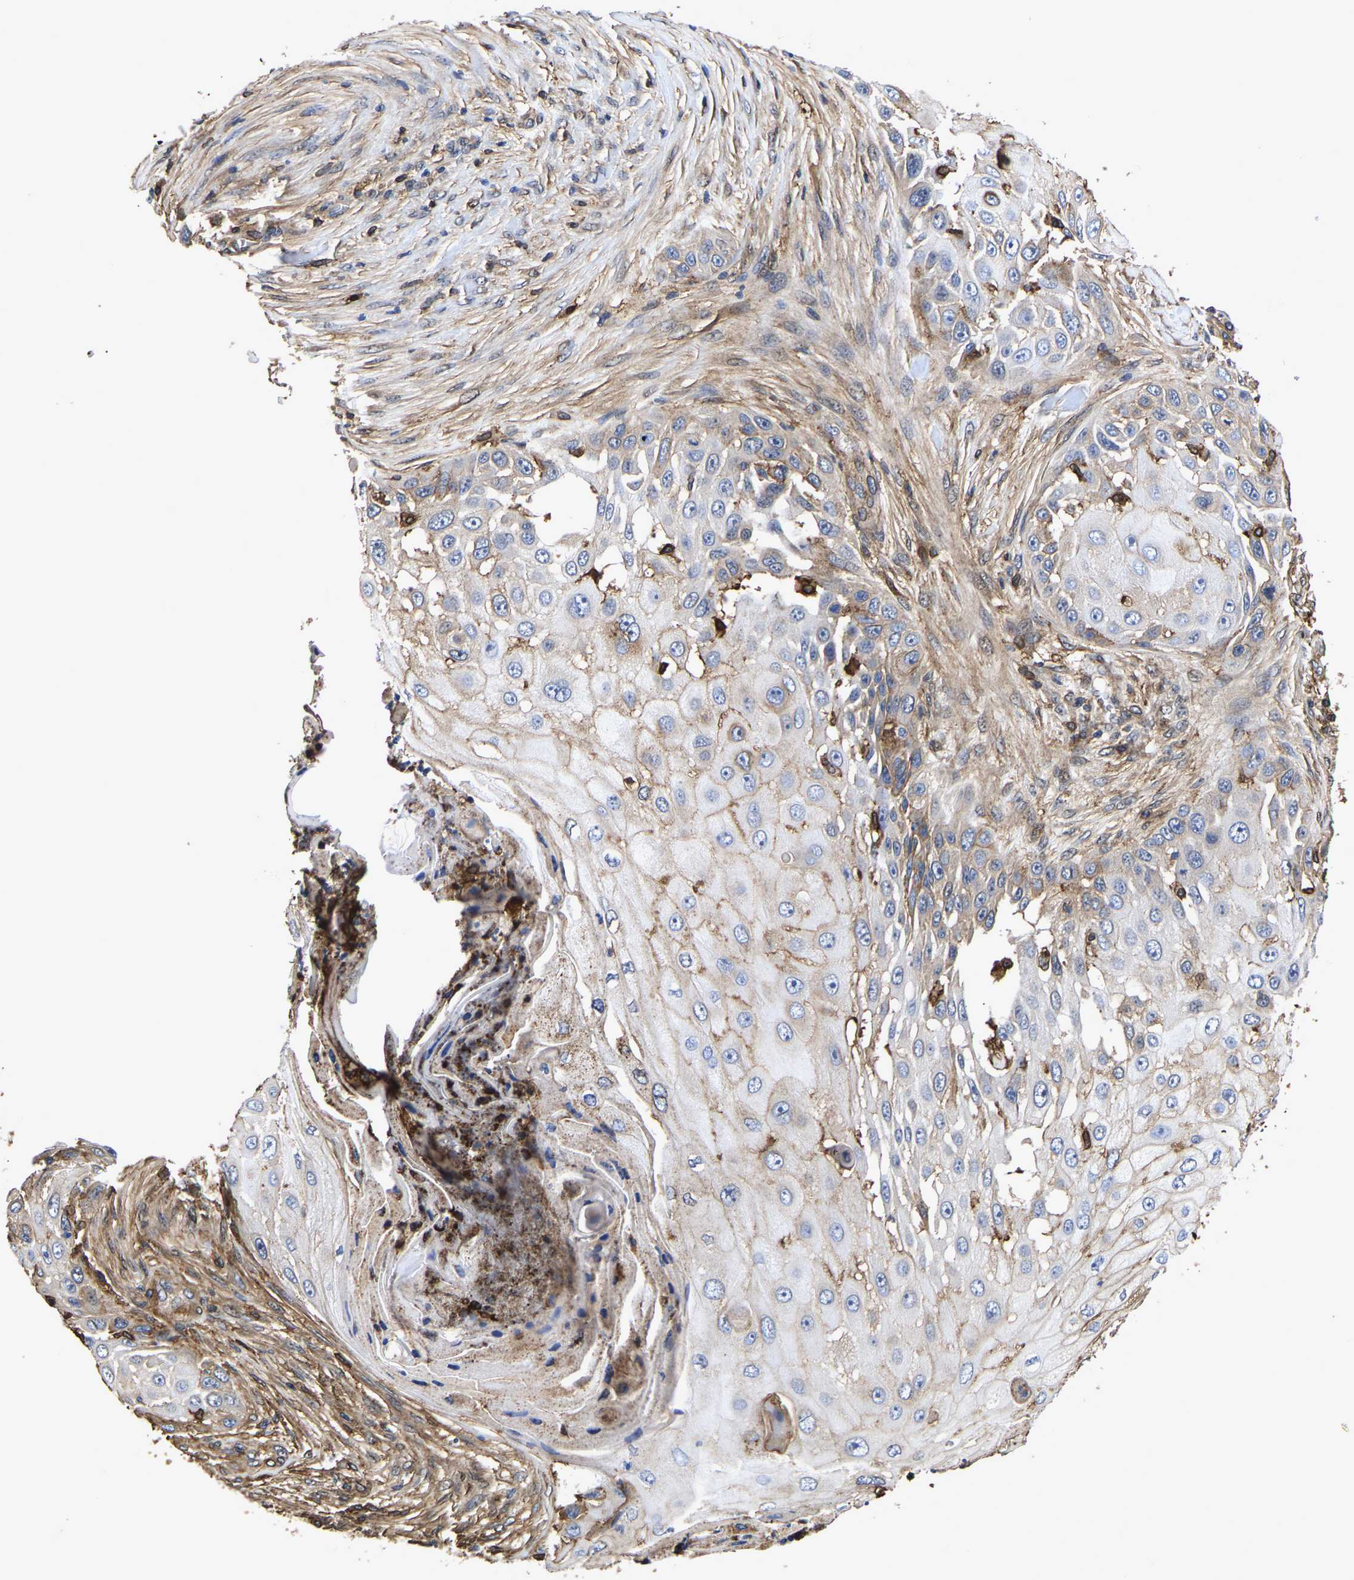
{"staining": {"intensity": "negative", "quantity": "none", "location": "none"}, "tissue": "skin cancer", "cell_type": "Tumor cells", "image_type": "cancer", "snomed": [{"axis": "morphology", "description": "Squamous cell carcinoma, NOS"}, {"axis": "topography", "description": "Skin"}], "caption": "Photomicrograph shows no protein staining in tumor cells of squamous cell carcinoma (skin) tissue.", "gene": "LIF", "patient": {"sex": "female", "age": 44}}